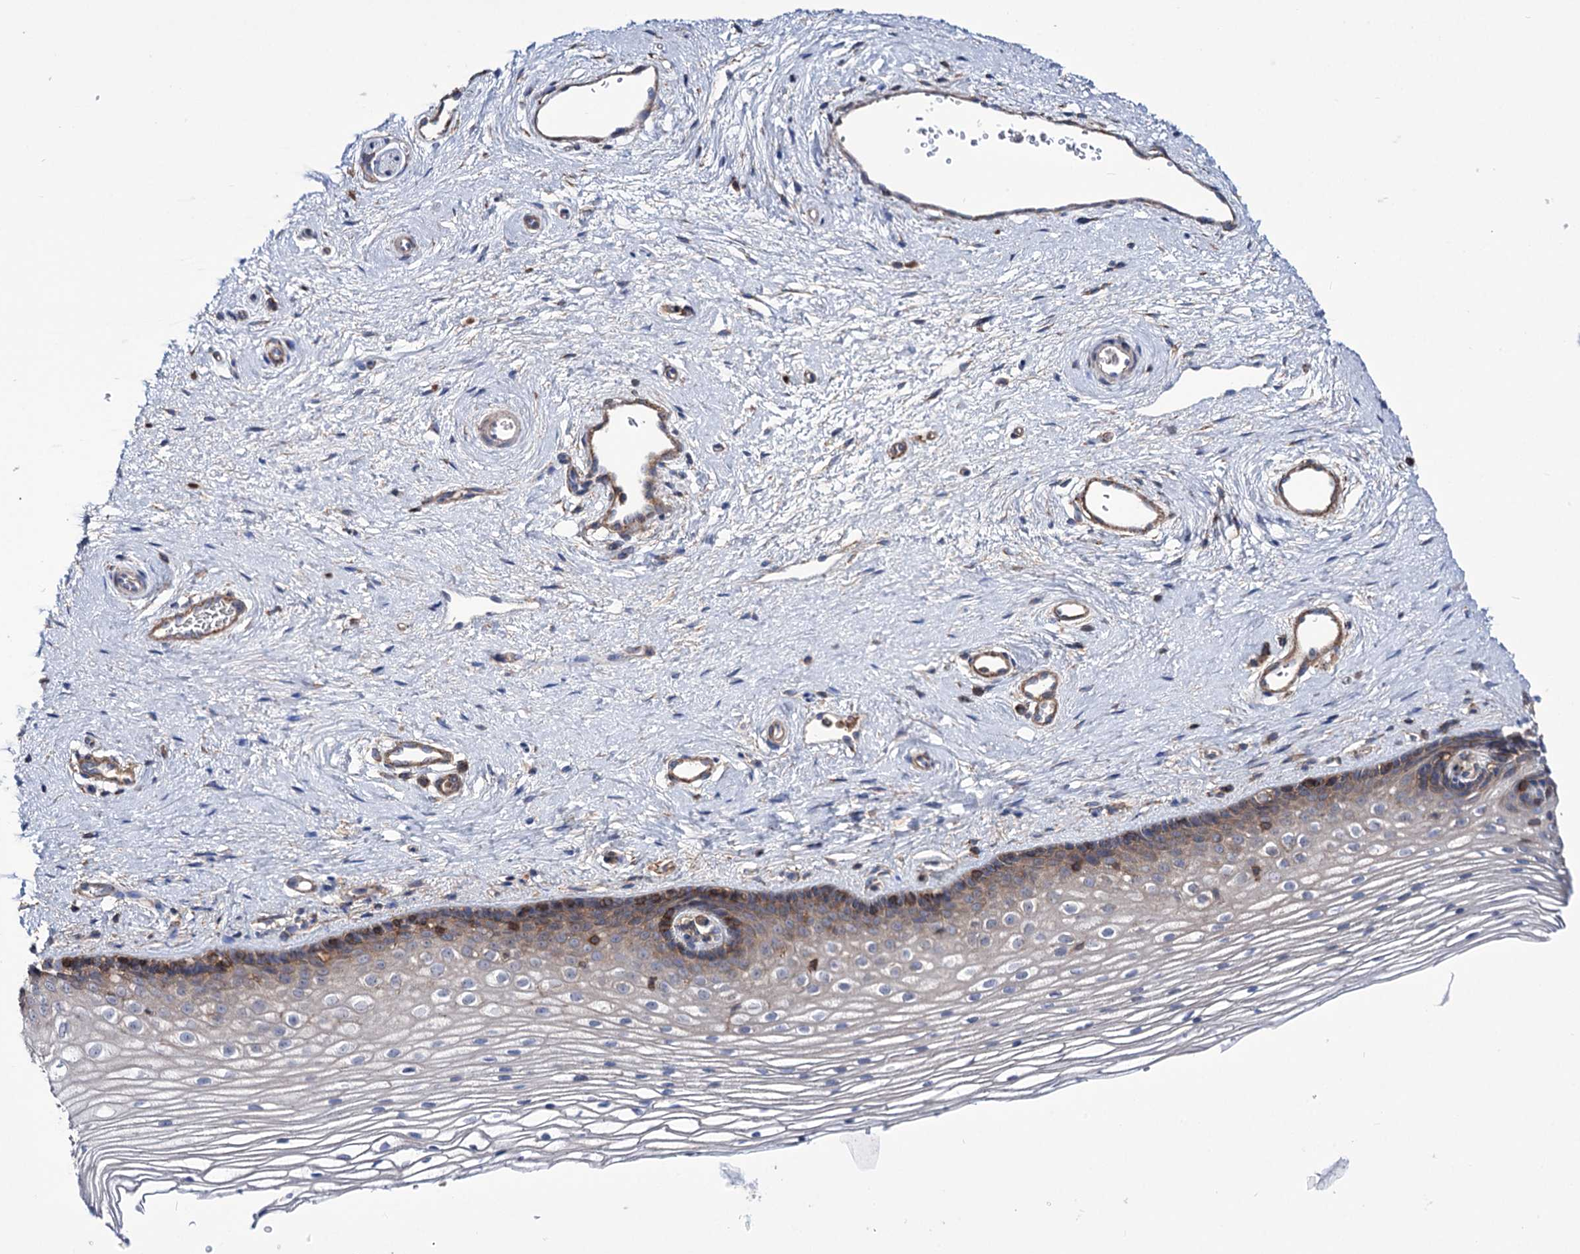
{"staining": {"intensity": "weak", "quantity": "25%-75%", "location": "cytoplasmic/membranous"}, "tissue": "vagina", "cell_type": "Squamous epithelial cells", "image_type": "normal", "snomed": [{"axis": "morphology", "description": "Normal tissue, NOS"}, {"axis": "topography", "description": "Vagina"}], "caption": "Benign vagina shows weak cytoplasmic/membranous positivity in approximately 25%-75% of squamous epithelial cells.", "gene": "DEF6", "patient": {"sex": "female", "age": 46}}